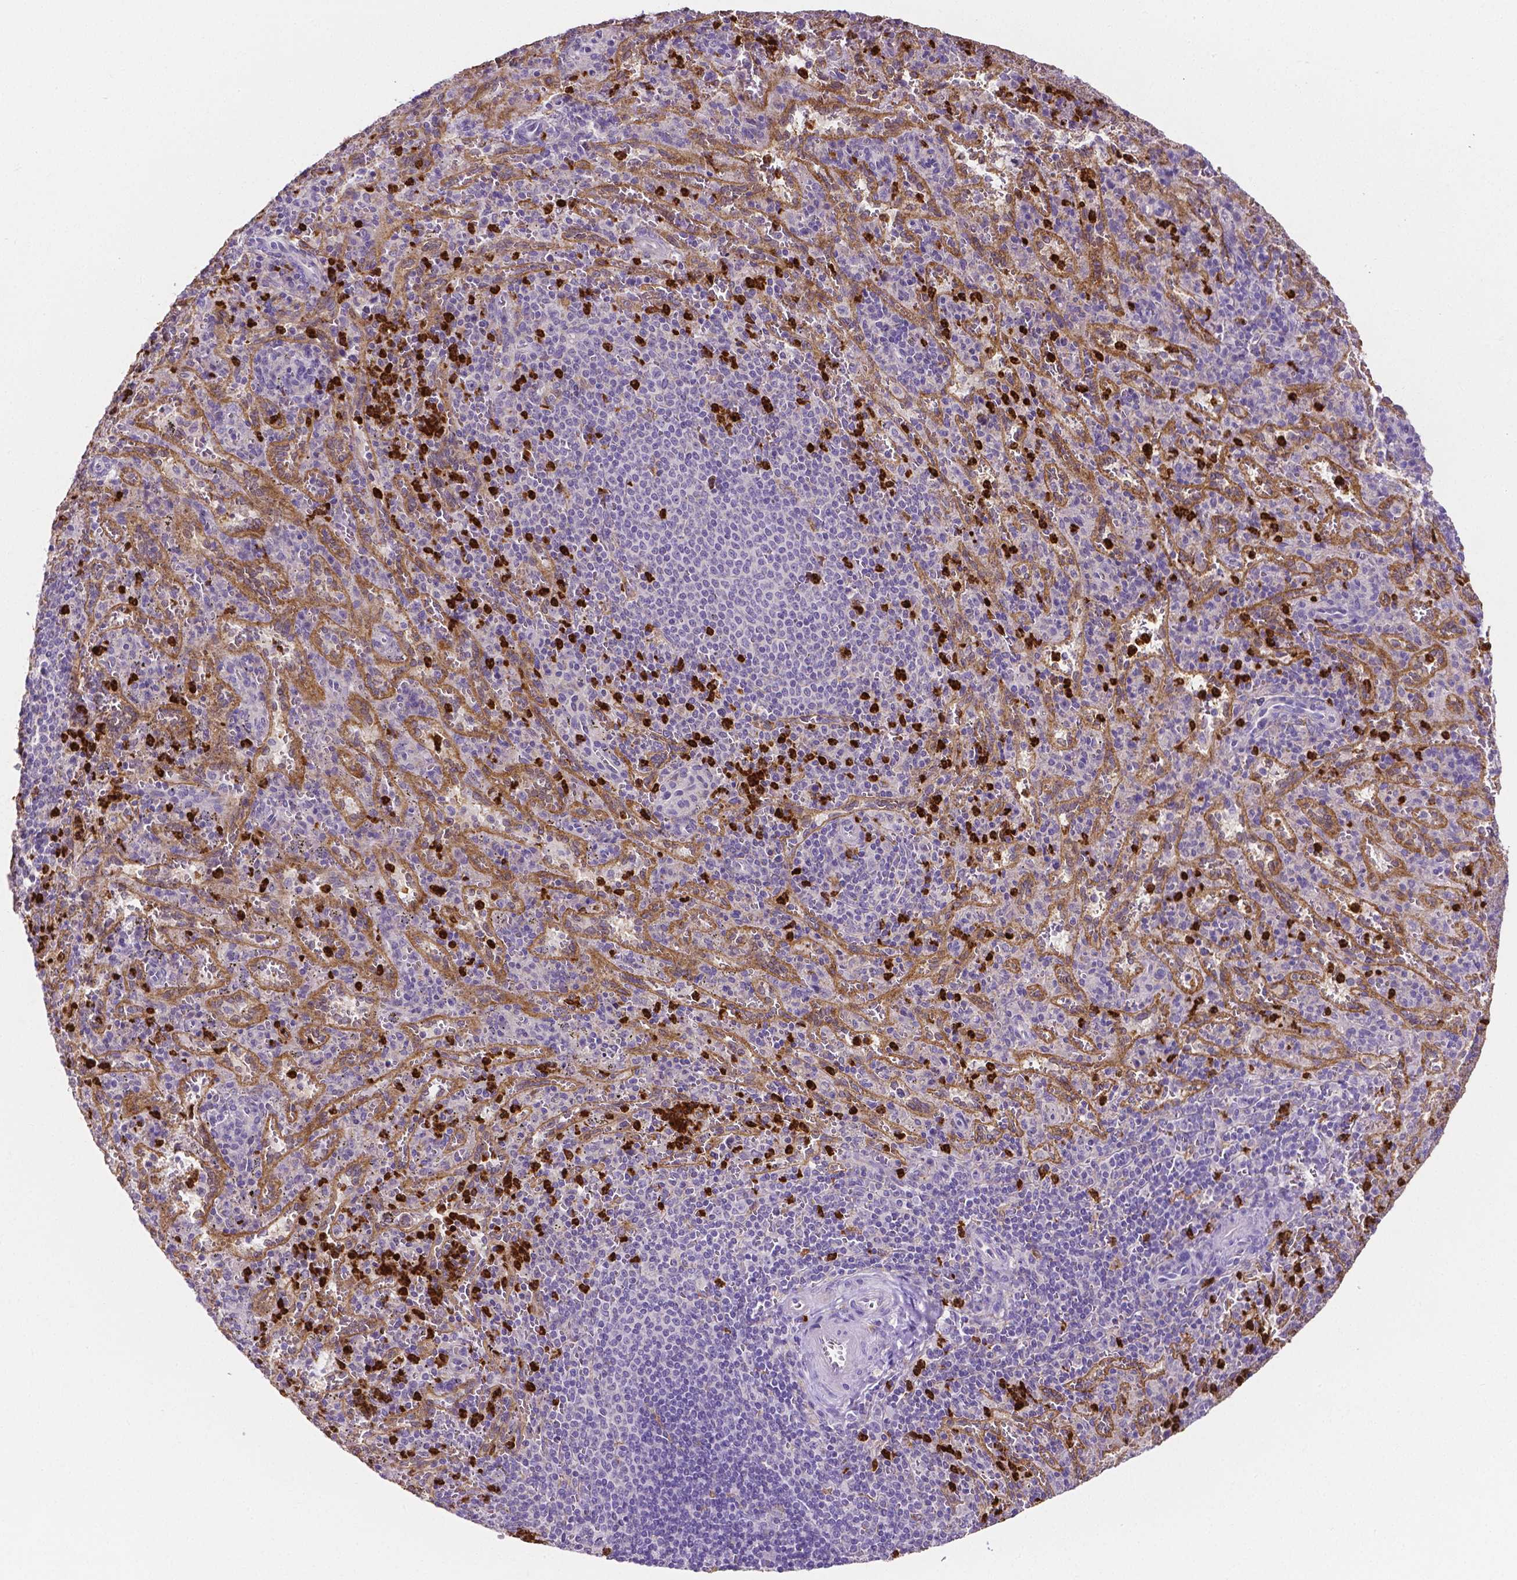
{"staining": {"intensity": "strong", "quantity": "<25%", "location": "cytoplasmic/membranous"}, "tissue": "spleen", "cell_type": "Cells in red pulp", "image_type": "normal", "snomed": [{"axis": "morphology", "description": "Normal tissue, NOS"}, {"axis": "topography", "description": "Spleen"}], "caption": "Immunohistochemical staining of benign human spleen shows <25% levels of strong cytoplasmic/membranous protein staining in approximately <25% of cells in red pulp. (DAB (3,3'-diaminobenzidine) IHC with brightfield microscopy, high magnification).", "gene": "MMP9", "patient": {"sex": "male", "age": 57}}